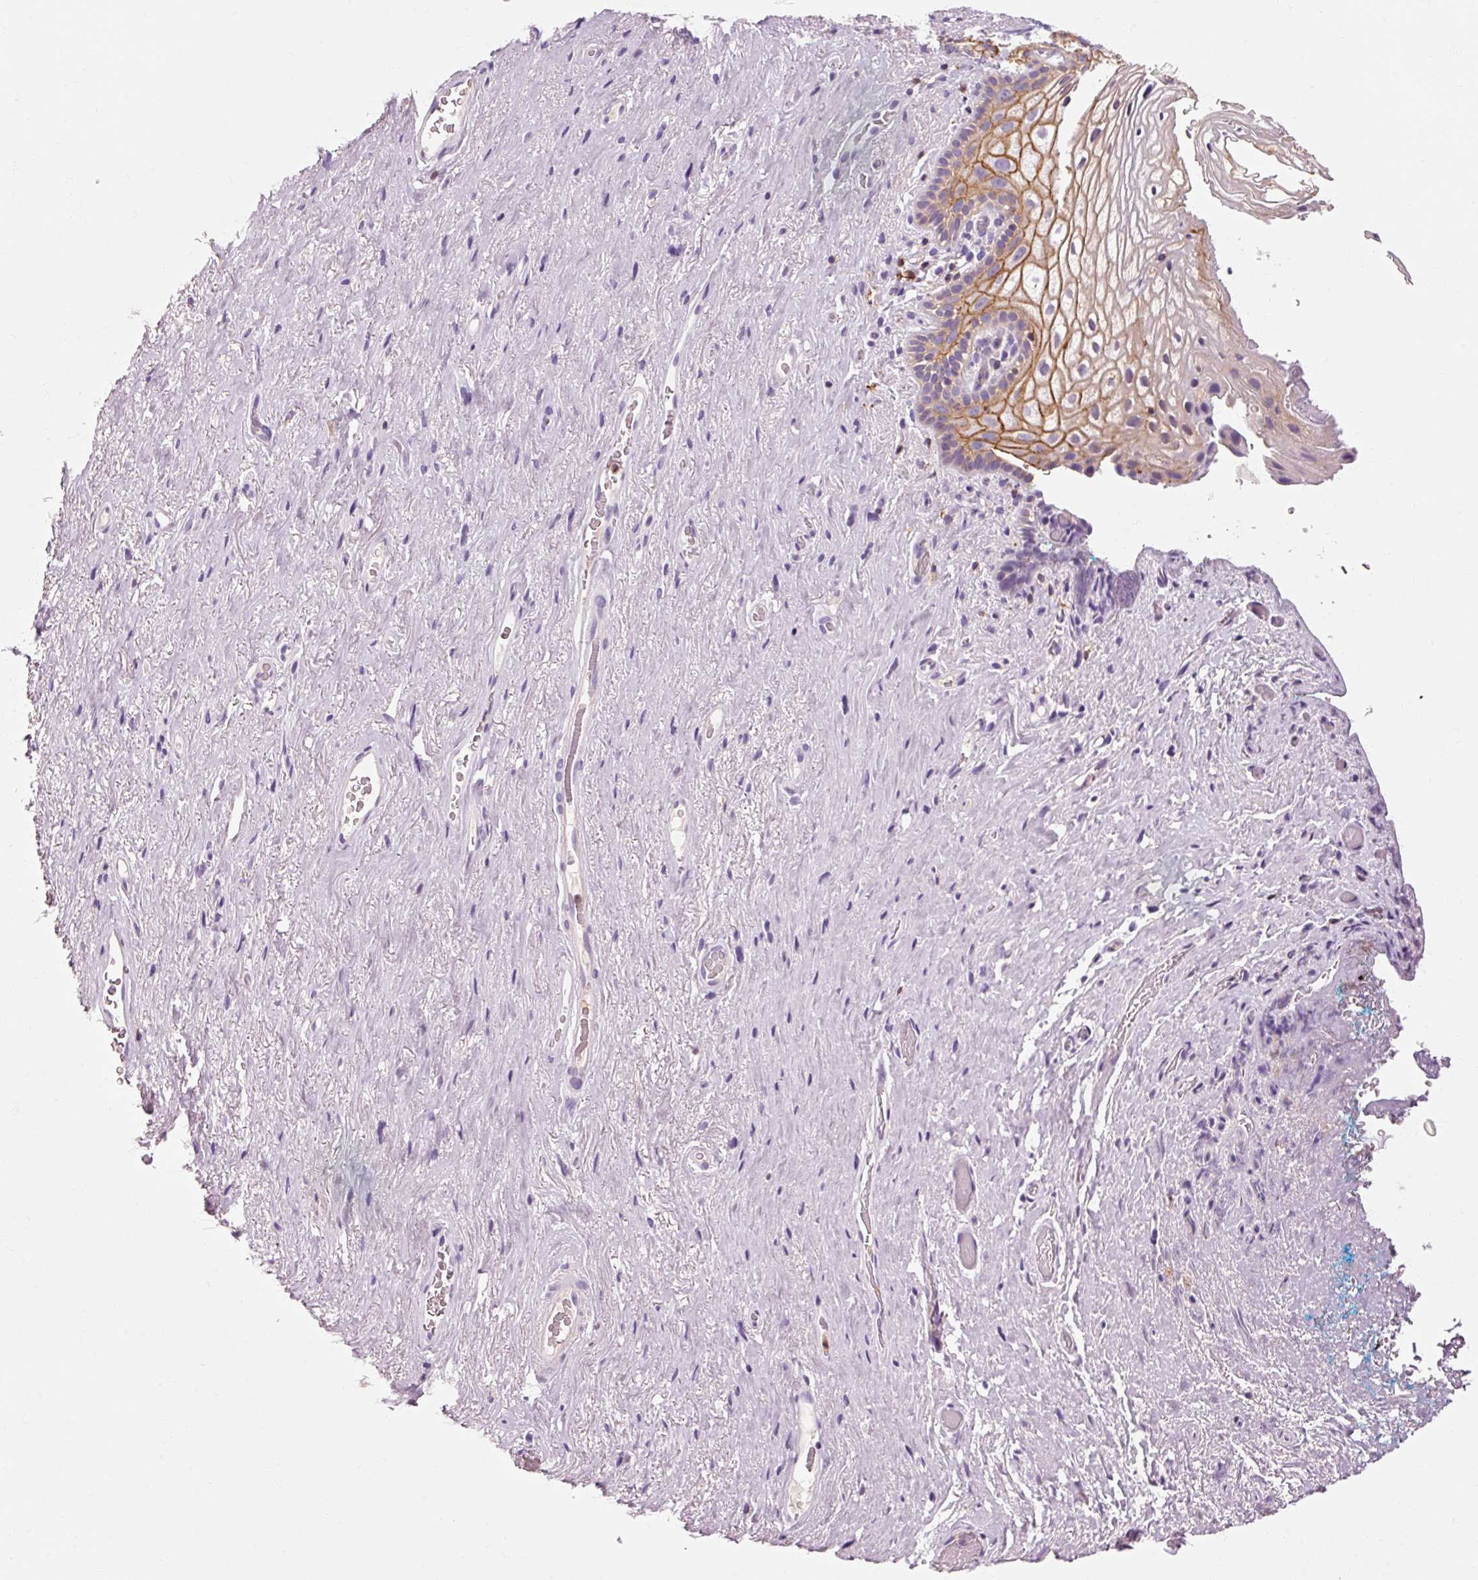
{"staining": {"intensity": "strong", "quantity": "25%-75%", "location": "cytoplasmic/membranous"}, "tissue": "vagina", "cell_type": "Squamous epithelial cells", "image_type": "normal", "snomed": [{"axis": "morphology", "description": "Normal tissue, NOS"}, {"axis": "topography", "description": "Vagina"}, {"axis": "topography", "description": "Peripheral nerve tissue"}], "caption": "This is a histology image of IHC staining of benign vagina, which shows strong expression in the cytoplasmic/membranous of squamous epithelial cells.", "gene": "OR8K1", "patient": {"sex": "female", "age": 71}}